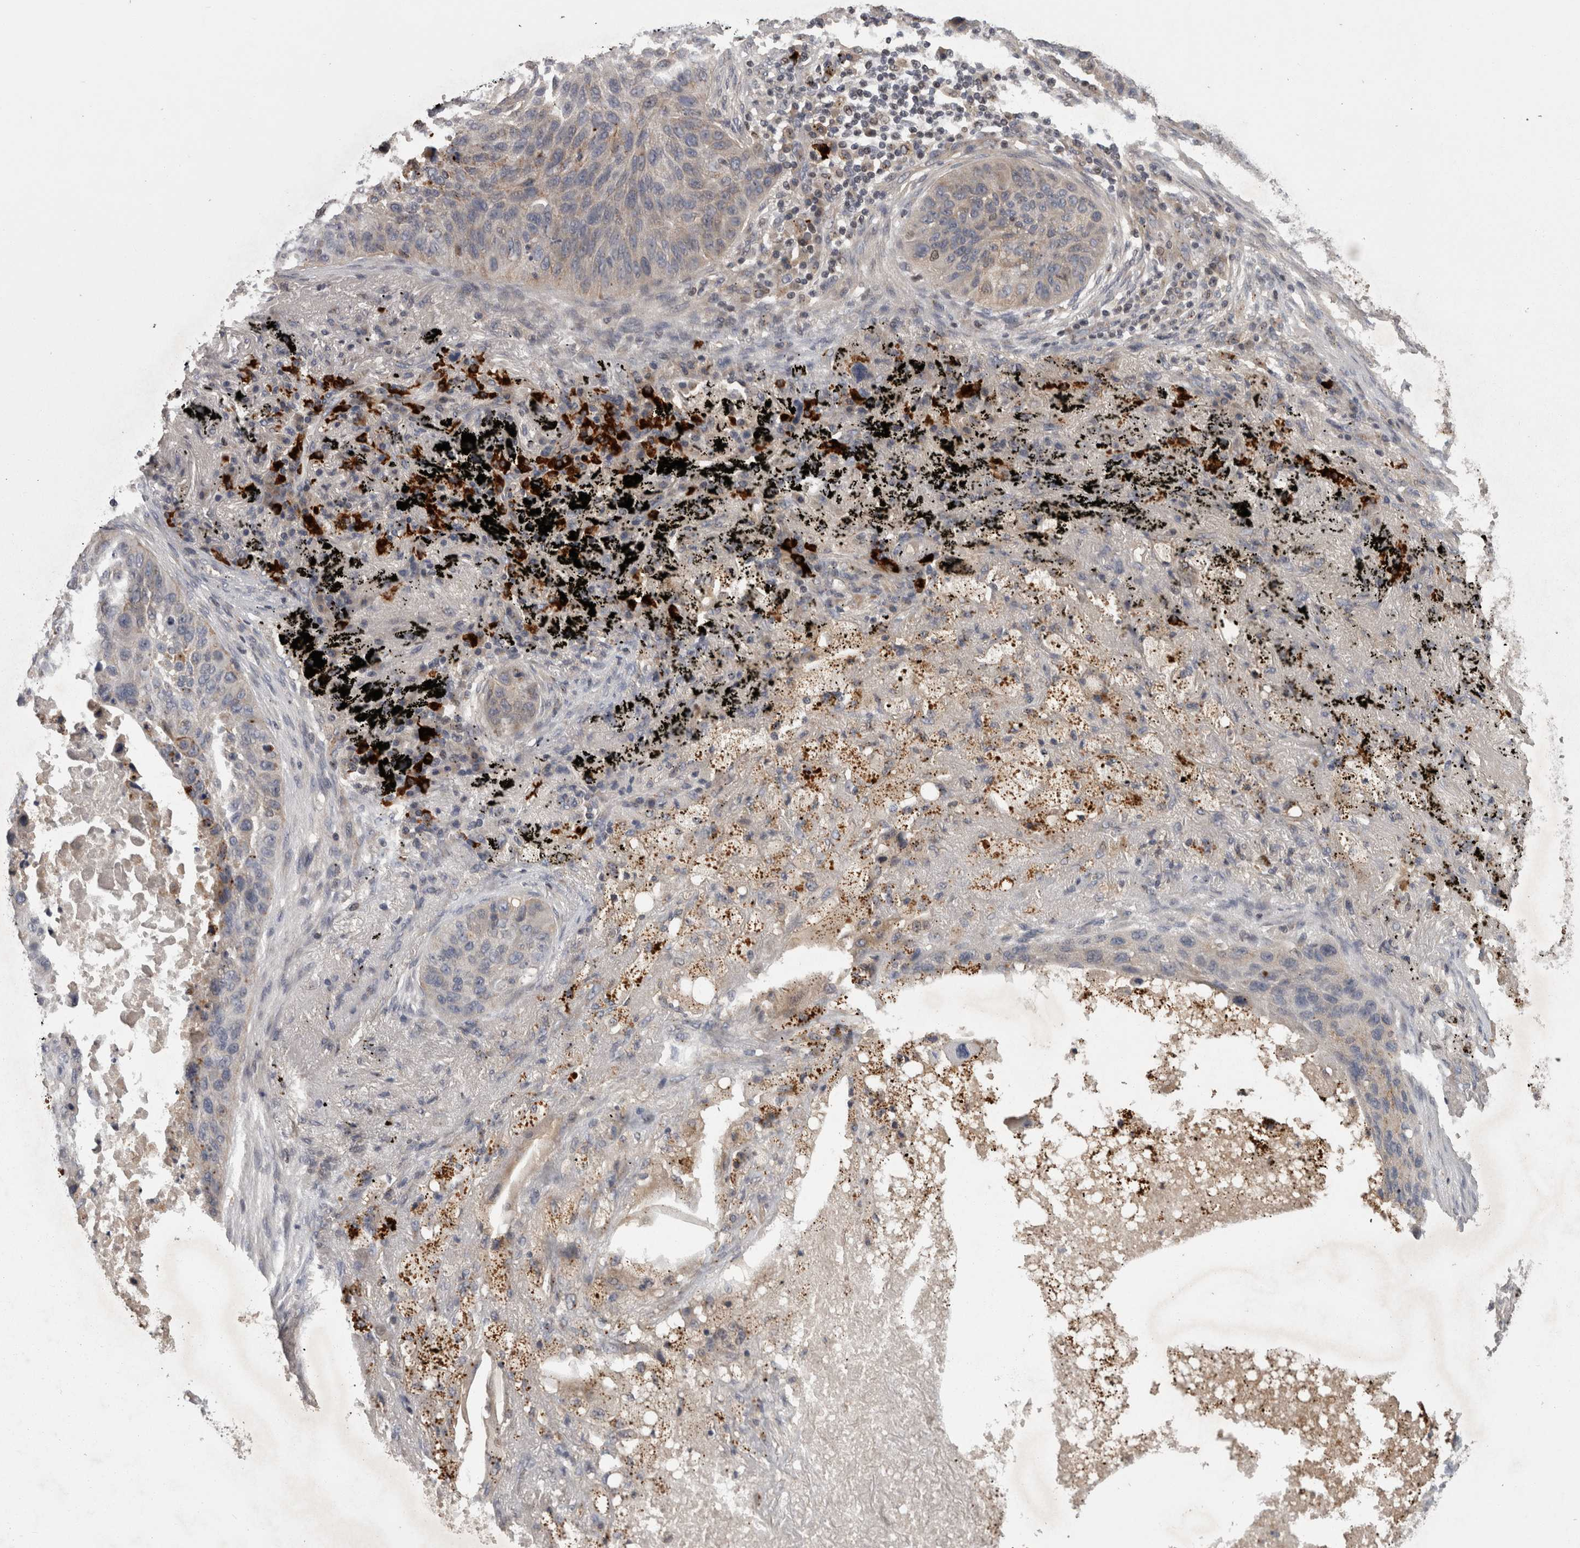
{"staining": {"intensity": "negative", "quantity": "none", "location": "none"}, "tissue": "lung cancer", "cell_type": "Tumor cells", "image_type": "cancer", "snomed": [{"axis": "morphology", "description": "Squamous cell carcinoma, NOS"}, {"axis": "topography", "description": "Lung"}], "caption": "A high-resolution histopathology image shows immunohistochemistry (IHC) staining of lung cancer (squamous cell carcinoma), which demonstrates no significant expression in tumor cells.", "gene": "PCM1", "patient": {"sex": "female", "age": 63}}